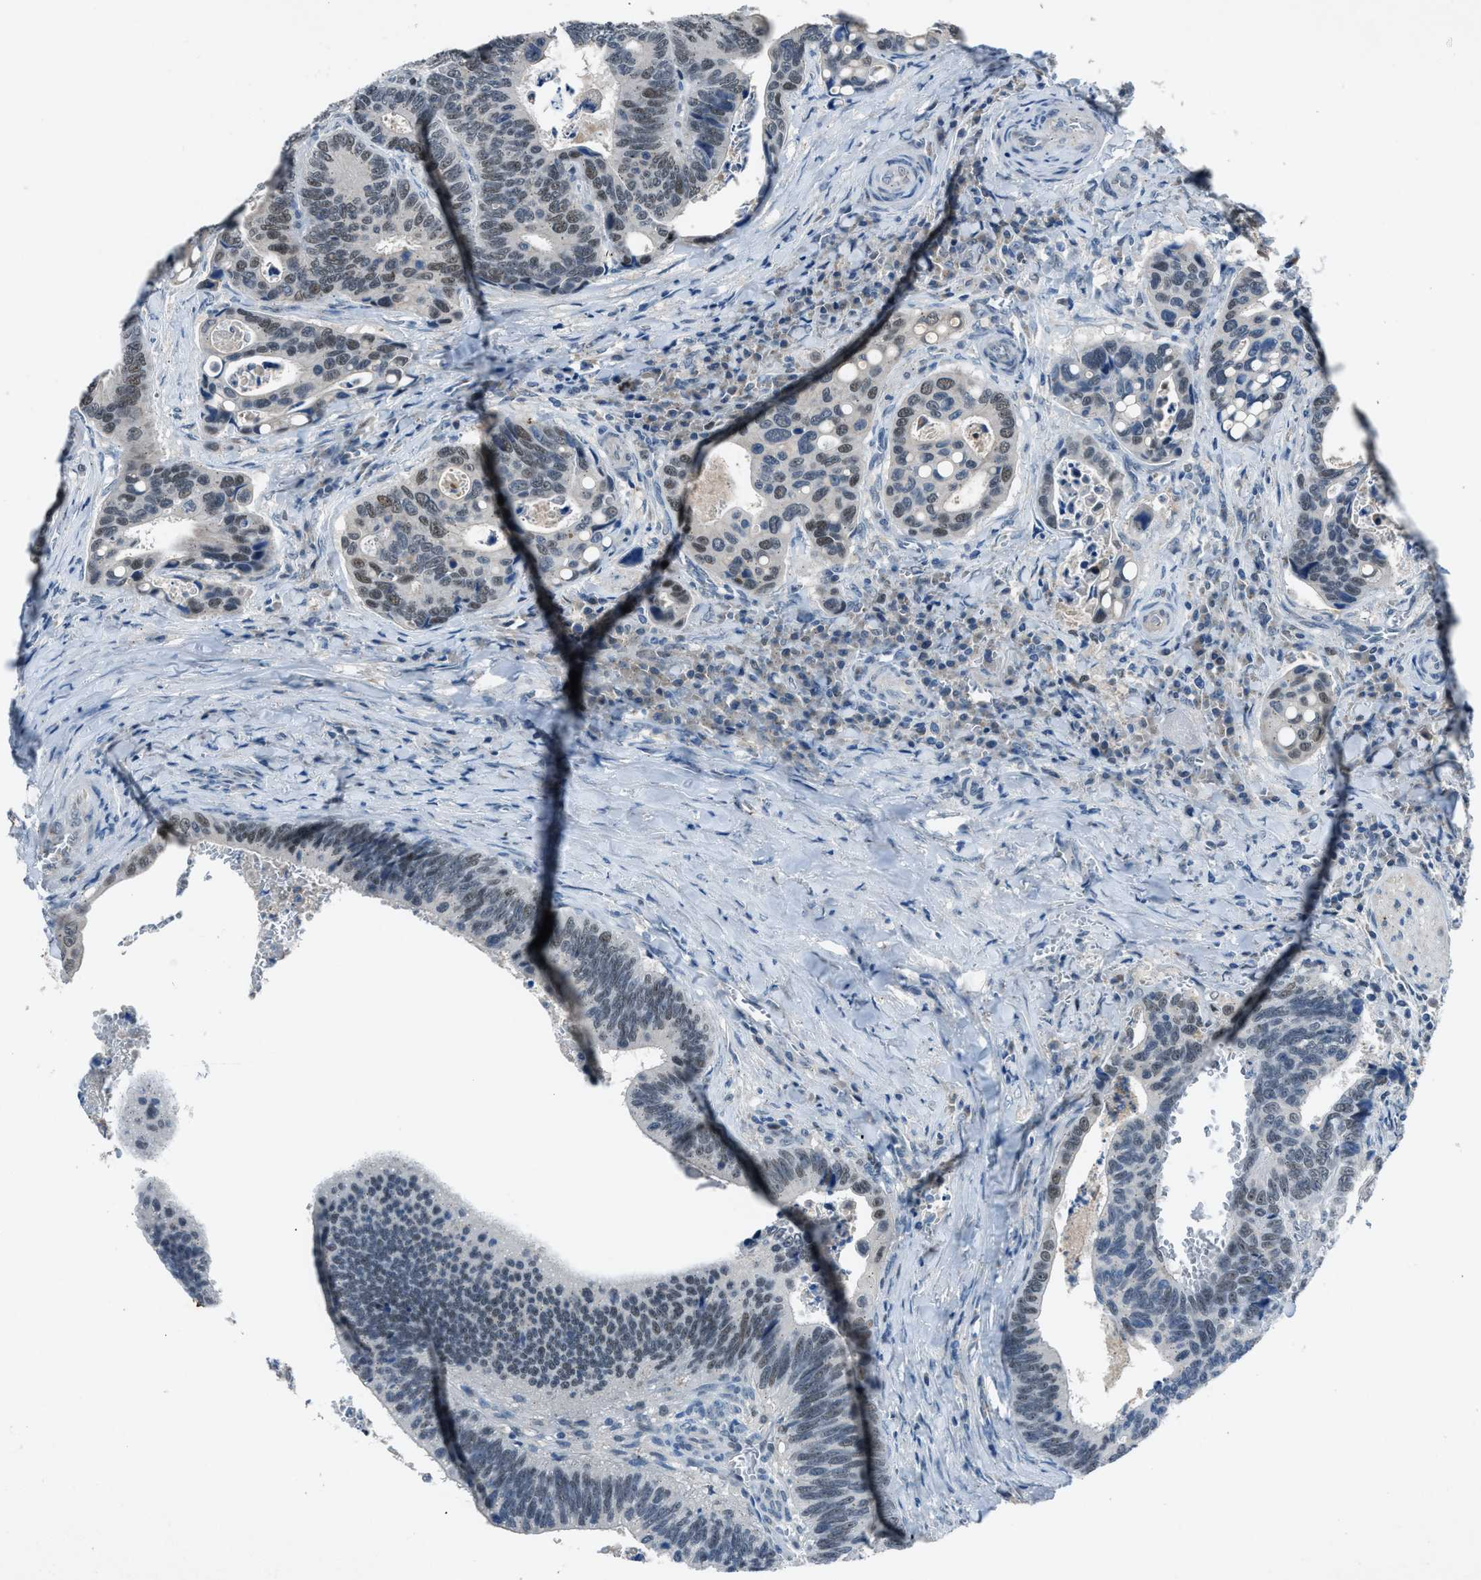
{"staining": {"intensity": "weak", "quantity": ">75%", "location": "nuclear"}, "tissue": "colorectal cancer", "cell_type": "Tumor cells", "image_type": "cancer", "snomed": [{"axis": "morphology", "description": "Inflammation, NOS"}, {"axis": "morphology", "description": "Adenocarcinoma, NOS"}, {"axis": "topography", "description": "Colon"}], "caption": "Colorectal adenocarcinoma stained for a protein (brown) reveals weak nuclear positive expression in about >75% of tumor cells.", "gene": "DUSP19", "patient": {"sex": "male", "age": 72}}